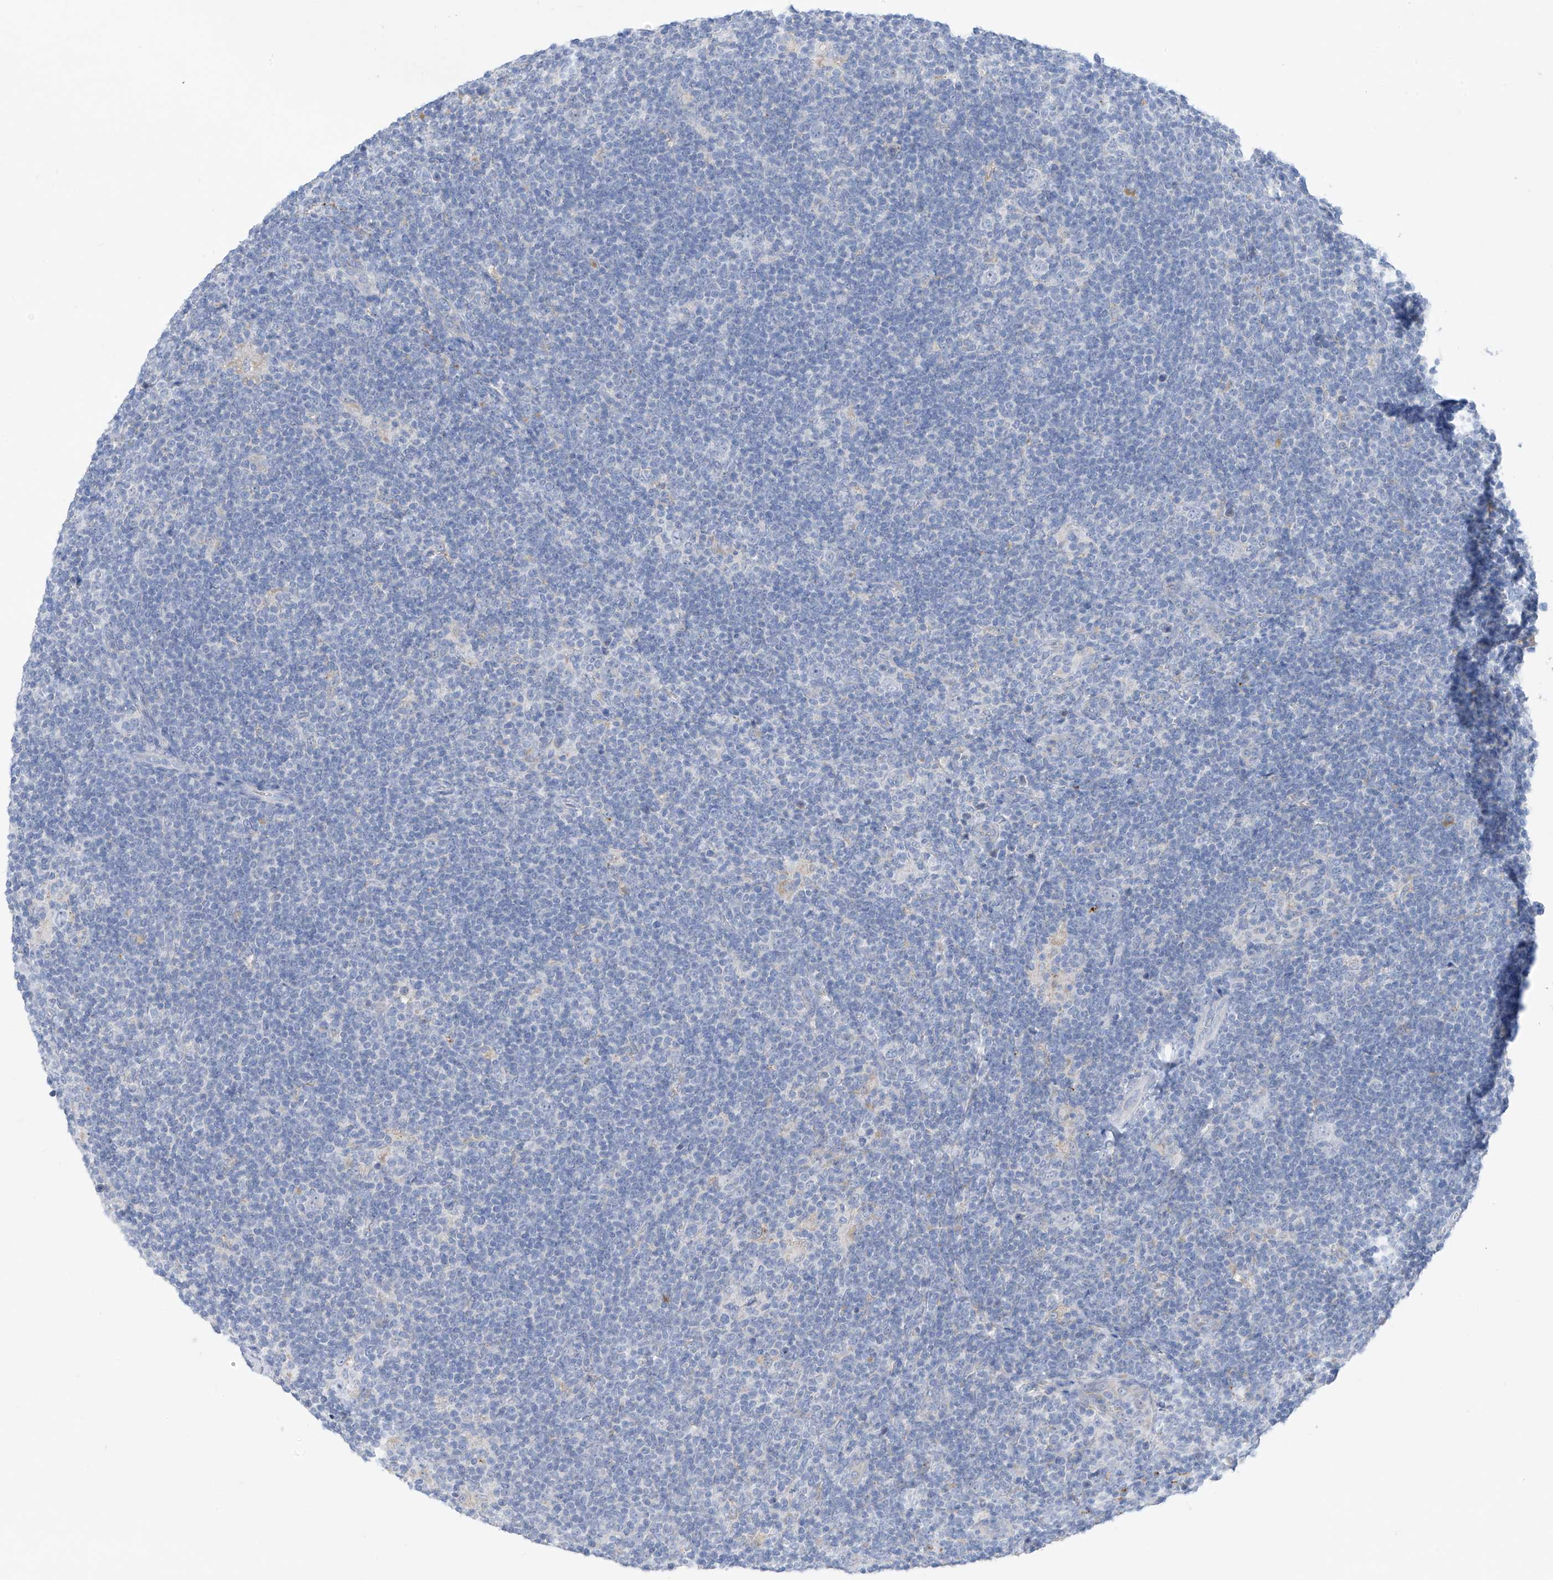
{"staining": {"intensity": "weak", "quantity": "<25%", "location": "cytoplasmic/membranous"}, "tissue": "lymphoma", "cell_type": "Tumor cells", "image_type": "cancer", "snomed": [{"axis": "morphology", "description": "Hodgkin's disease, NOS"}, {"axis": "topography", "description": "Lymph node"}], "caption": "IHC micrograph of Hodgkin's disease stained for a protein (brown), which exhibits no staining in tumor cells.", "gene": "ZNF404", "patient": {"sex": "female", "age": 57}}